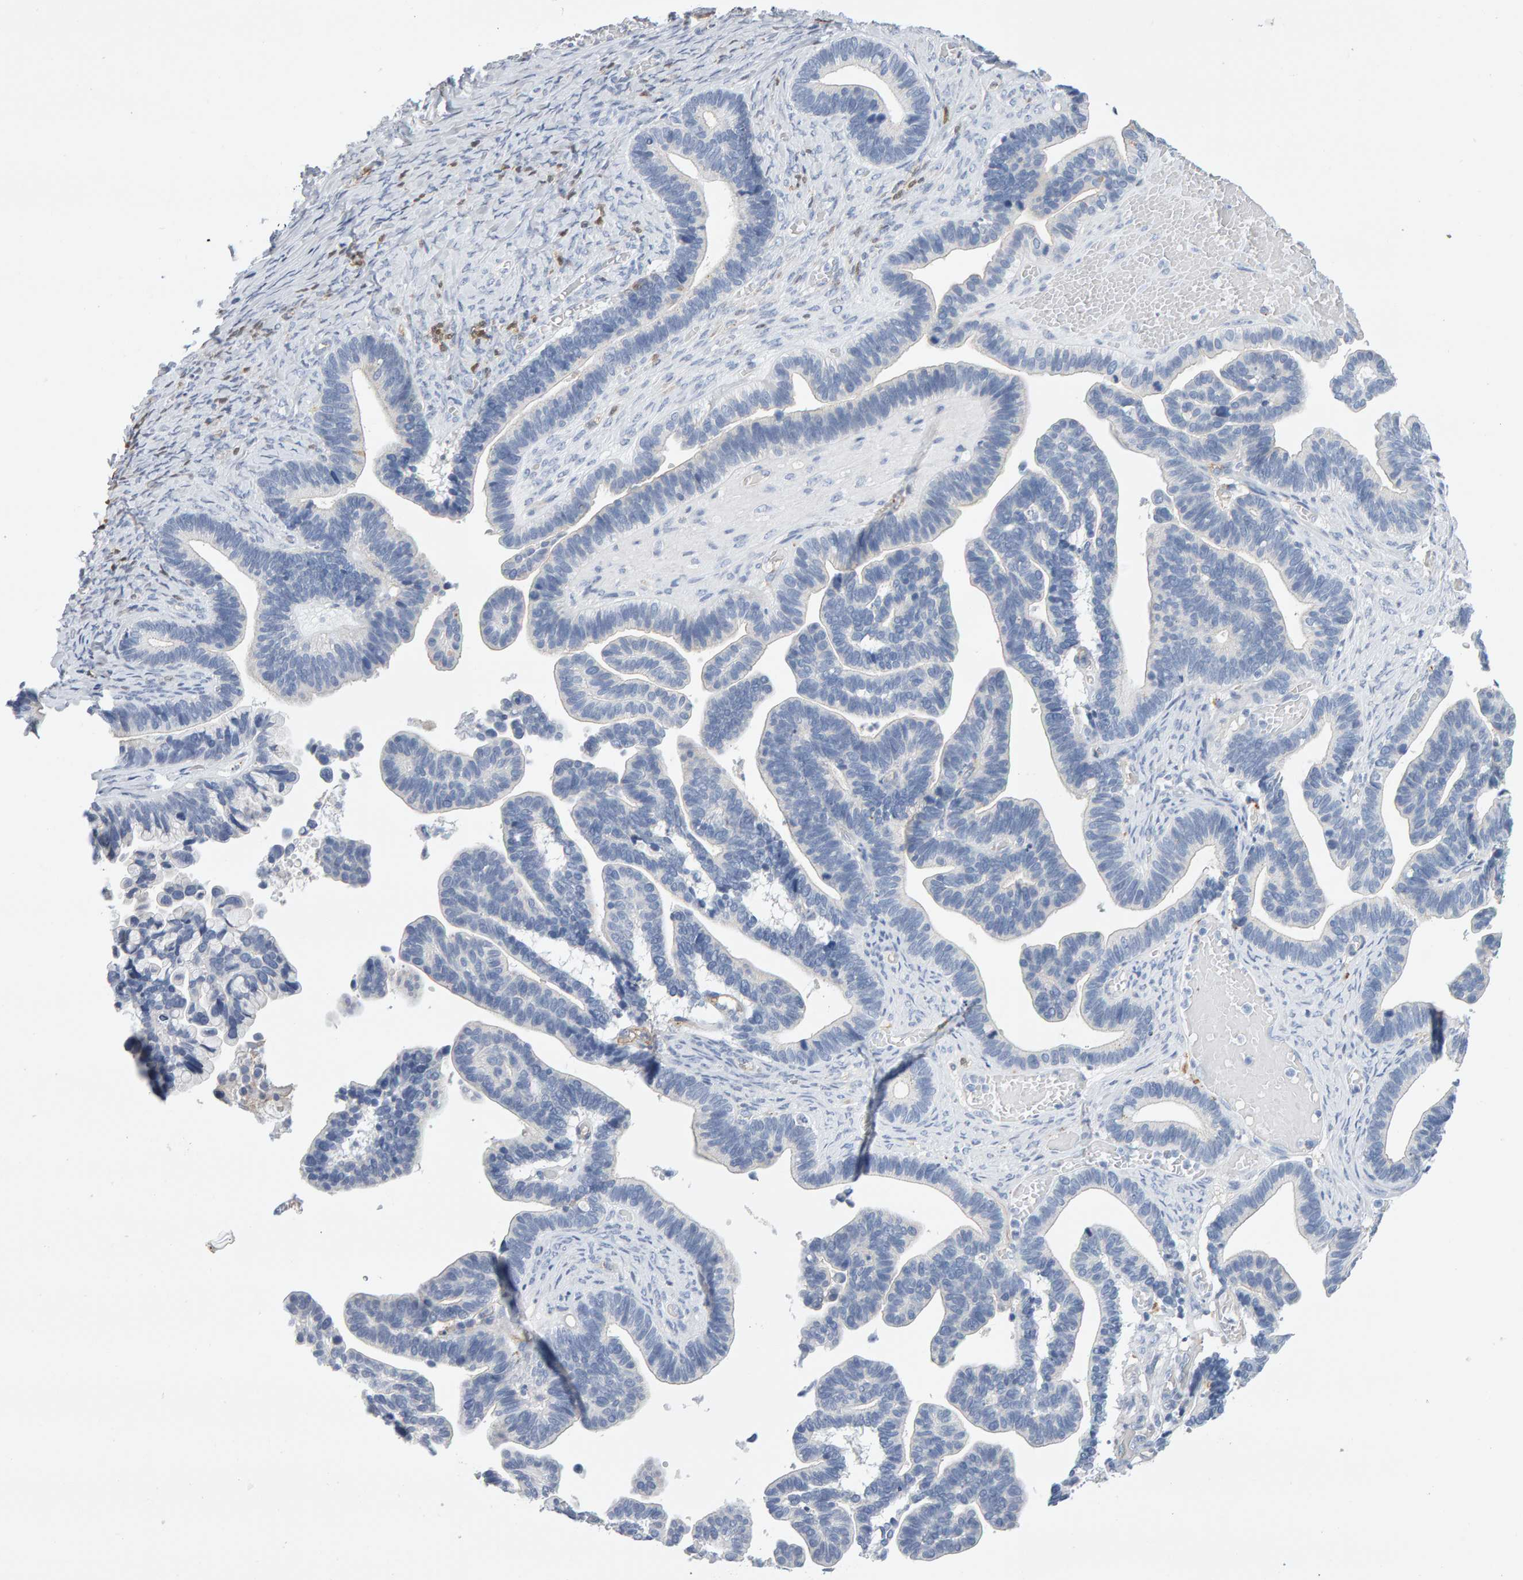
{"staining": {"intensity": "negative", "quantity": "none", "location": "none"}, "tissue": "ovarian cancer", "cell_type": "Tumor cells", "image_type": "cancer", "snomed": [{"axis": "morphology", "description": "Cystadenocarcinoma, serous, NOS"}, {"axis": "topography", "description": "Ovary"}], "caption": "Immunohistochemistry (IHC) histopathology image of human serous cystadenocarcinoma (ovarian) stained for a protein (brown), which shows no expression in tumor cells.", "gene": "METRNL", "patient": {"sex": "female", "age": 56}}